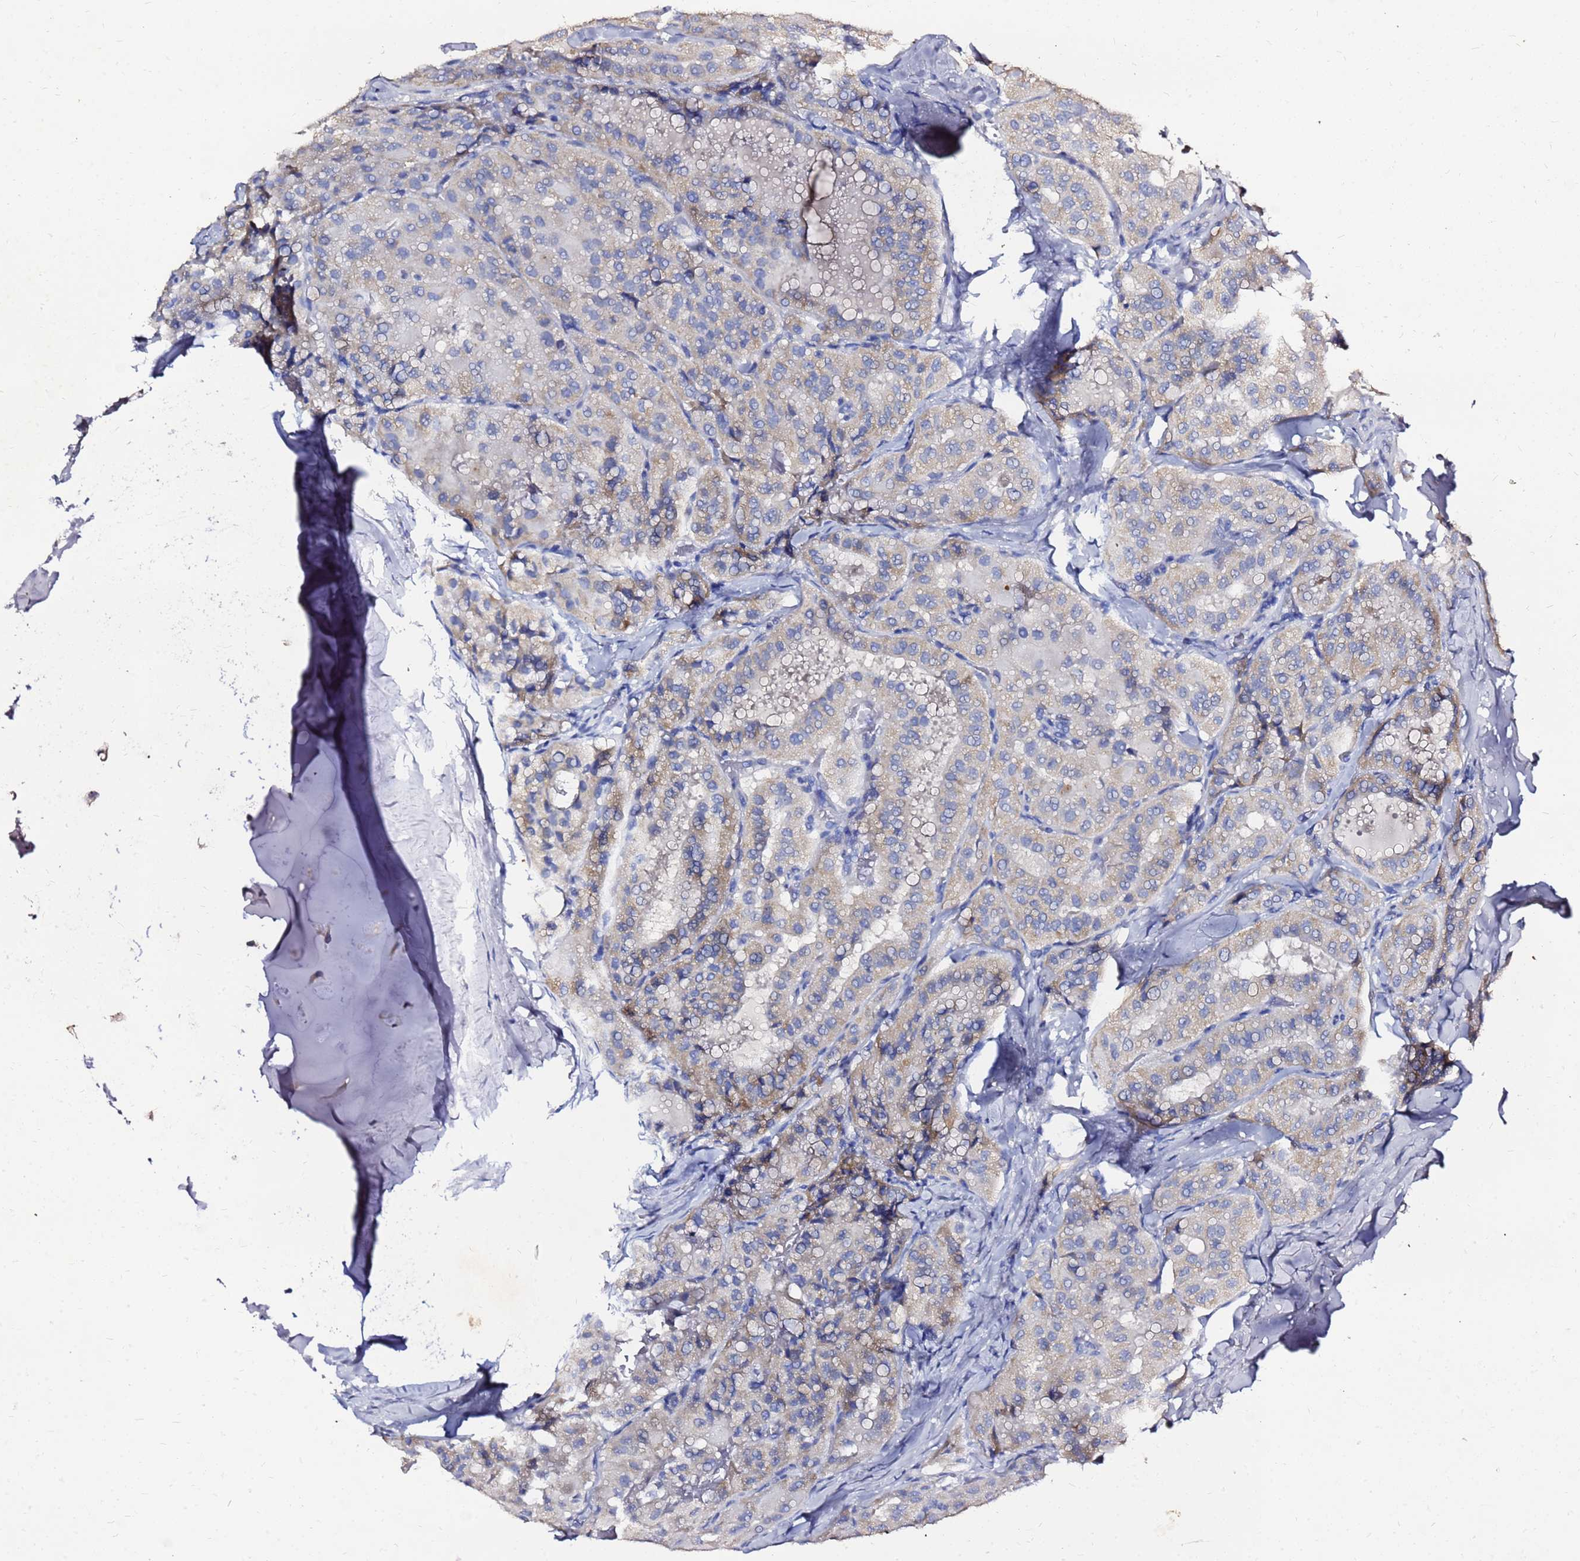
{"staining": {"intensity": "weak", "quantity": "25%-75%", "location": "cytoplasmic/membranous"}, "tissue": "thyroid cancer", "cell_type": "Tumor cells", "image_type": "cancer", "snomed": [{"axis": "morphology", "description": "Normal tissue, NOS"}, {"axis": "morphology", "description": "Papillary adenocarcinoma, NOS"}, {"axis": "topography", "description": "Thyroid gland"}], "caption": "The immunohistochemical stain shows weak cytoplasmic/membranous staining in tumor cells of thyroid cancer tissue.", "gene": "FAM183A", "patient": {"sex": "female", "age": 59}}